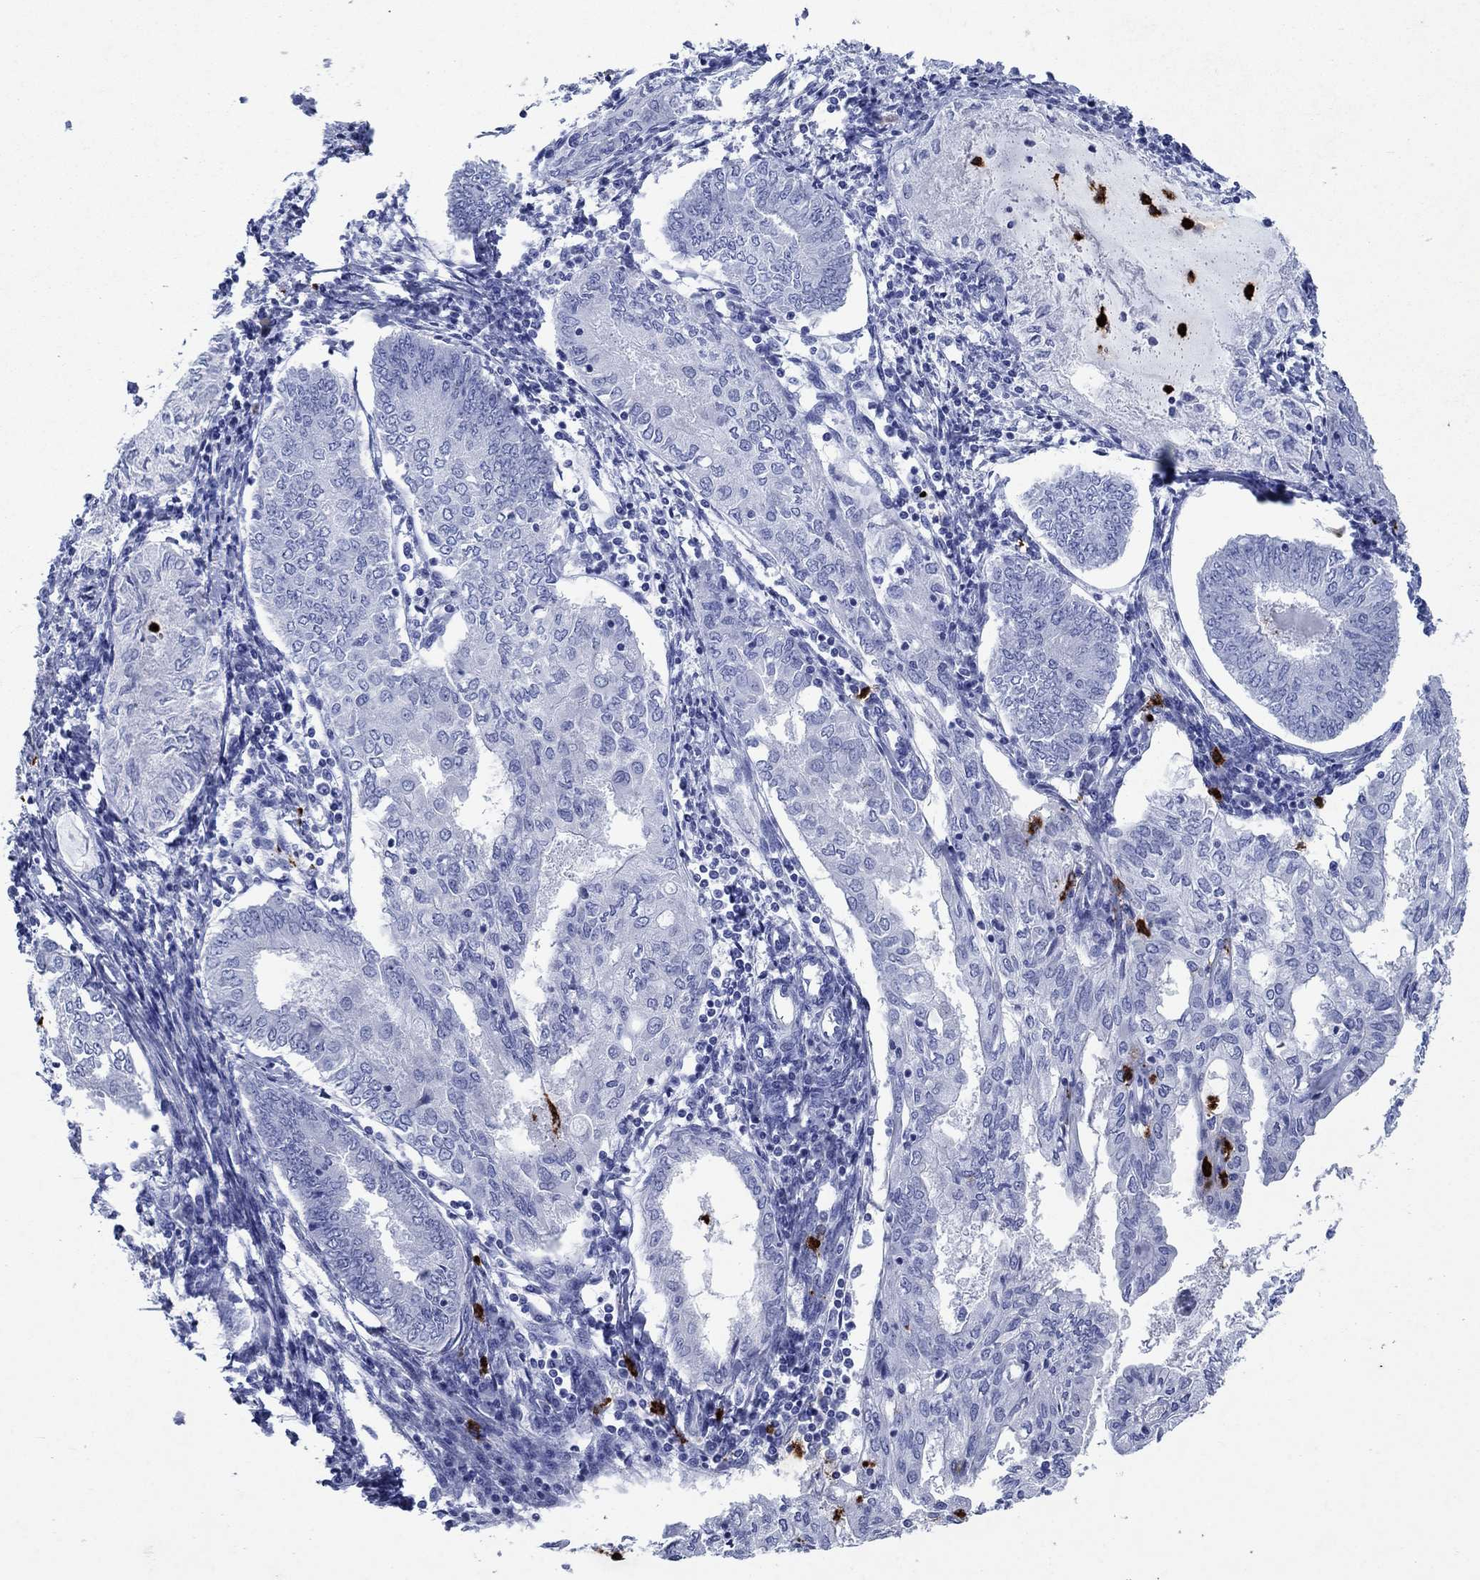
{"staining": {"intensity": "negative", "quantity": "none", "location": "none"}, "tissue": "endometrial cancer", "cell_type": "Tumor cells", "image_type": "cancer", "snomed": [{"axis": "morphology", "description": "Adenocarcinoma, NOS"}, {"axis": "topography", "description": "Endometrium"}], "caption": "Micrograph shows no significant protein expression in tumor cells of endometrial cancer. Brightfield microscopy of immunohistochemistry (IHC) stained with DAB (brown) and hematoxylin (blue), captured at high magnification.", "gene": "AZU1", "patient": {"sex": "female", "age": 68}}